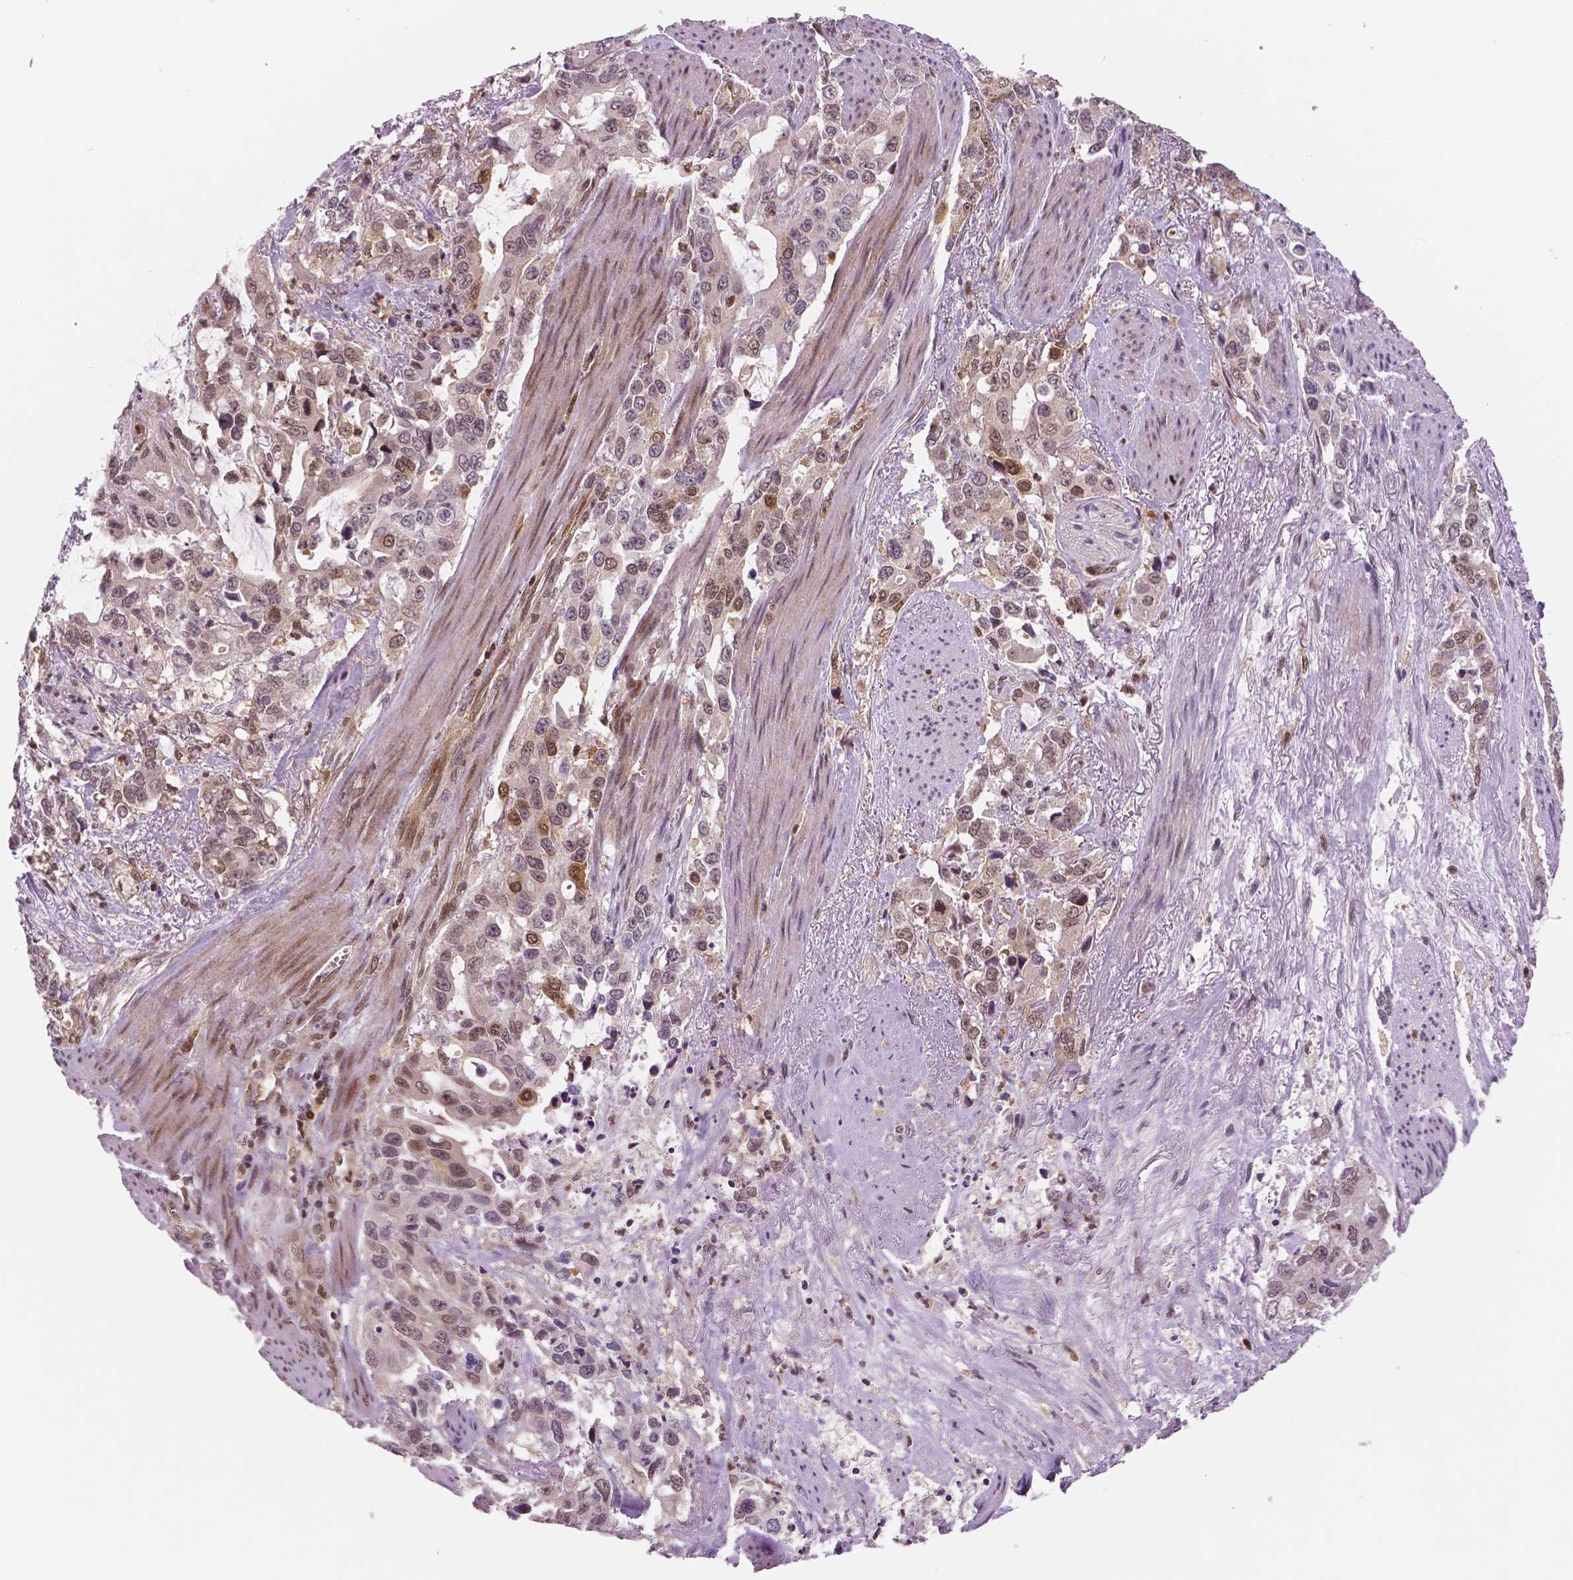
{"staining": {"intensity": "moderate", "quantity": "<25%", "location": "cytoplasmic/membranous,nuclear"}, "tissue": "stomach cancer", "cell_type": "Tumor cells", "image_type": "cancer", "snomed": [{"axis": "morphology", "description": "Adenocarcinoma, NOS"}, {"axis": "topography", "description": "Stomach, upper"}], "caption": "Stomach cancer (adenocarcinoma) stained with DAB (3,3'-diaminobenzidine) immunohistochemistry (IHC) shows low levels of moderate cytoplasmic/membranous and nuclear positivity in about <25% of tumor cells.", "gene": "STAT3", "patient": {"sex": "male", "age": 85}}